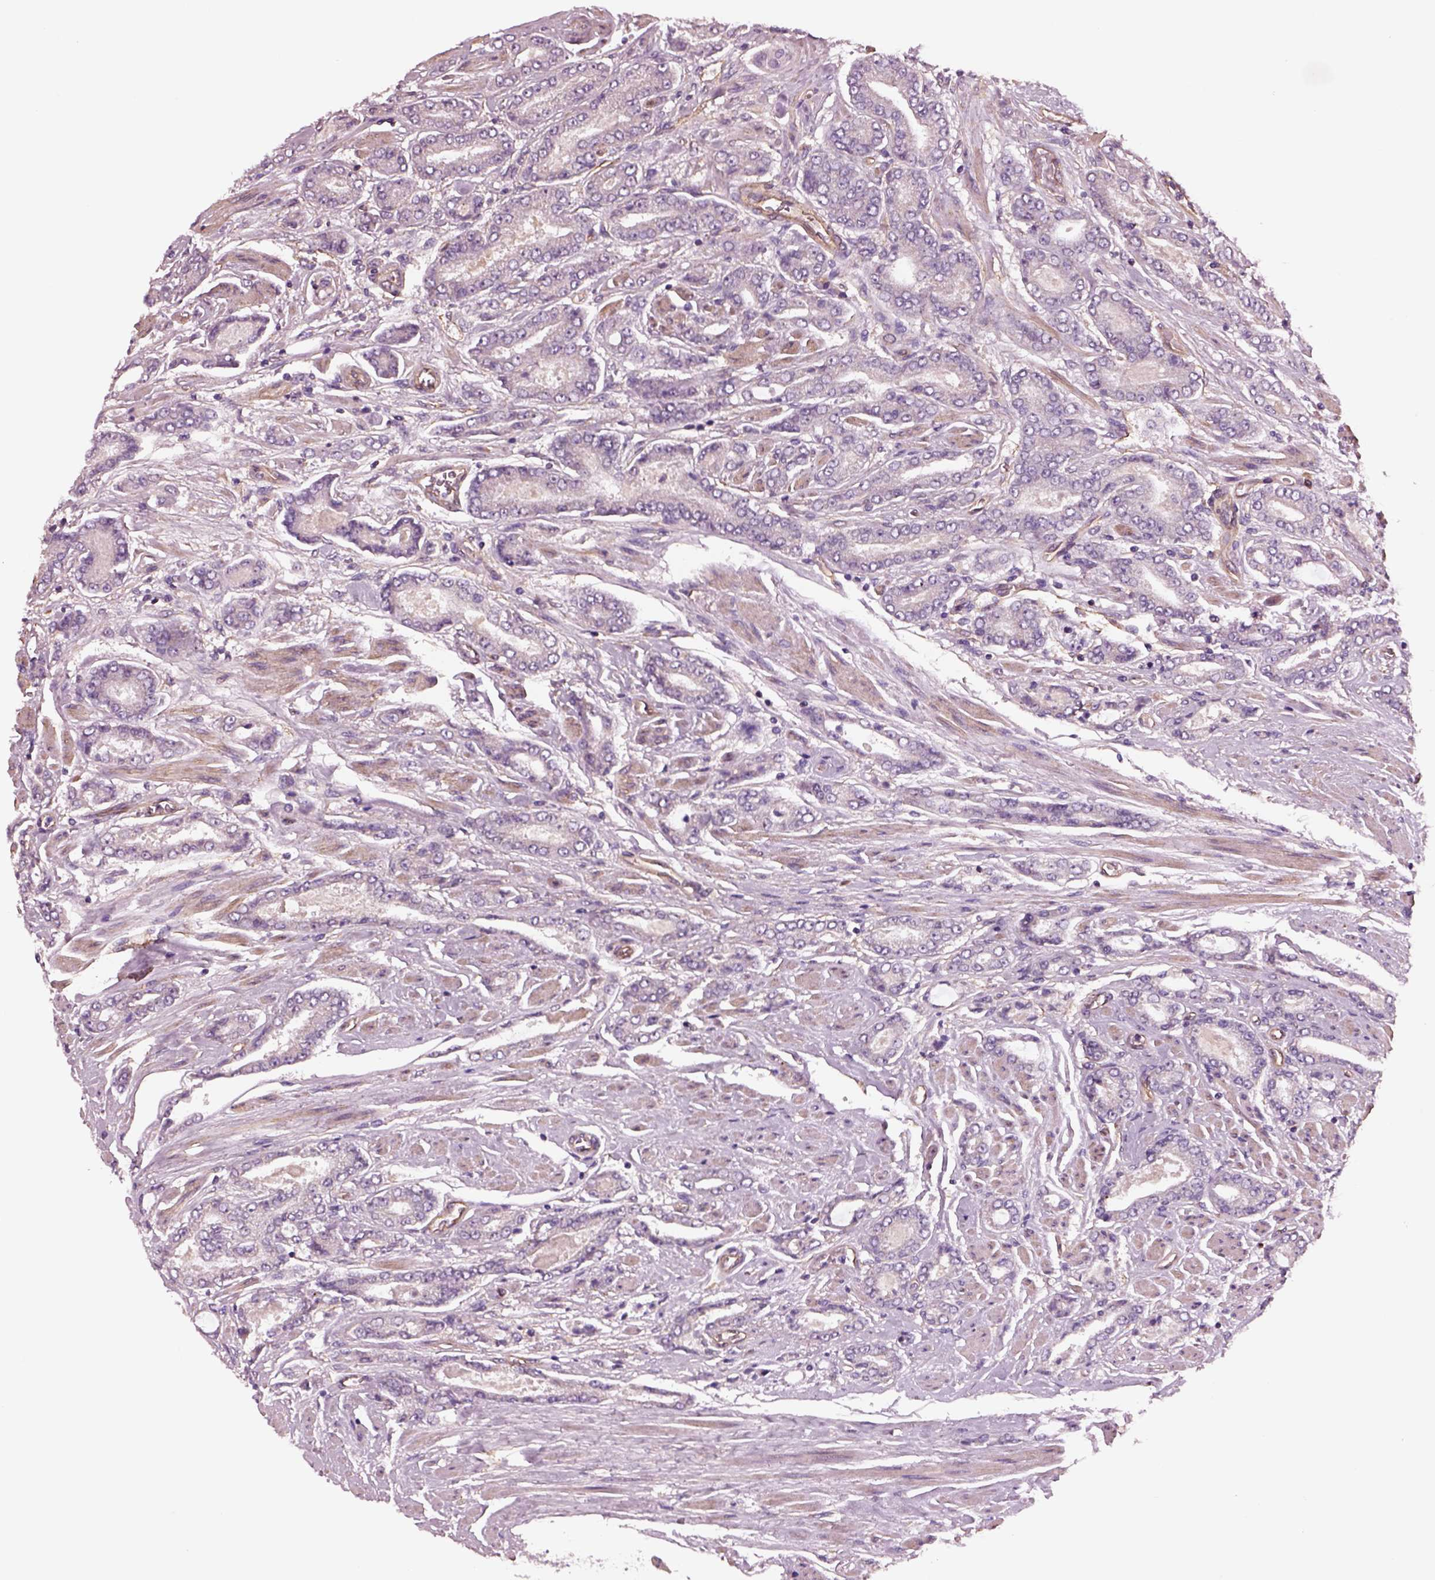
{"staining": {"intensity": "negative", "quantity": "none", "location": "none"}, "tissue": "prostate cancer", "cell_type": "Tumor cells", "image_type": "cancer", "snomed": [{"axis": "morphology", "description": "Adenocarcinoma, NOS"}, {"axis": "topography", "description": "Prostate"}], "caption": "Immunohistochemical staining of human prostate cancer (adenocarcinoma) exhibits no significant expression in tumor cells.", "gene": "HTR1B", "patient": {"sex": "male", "age": 64}}